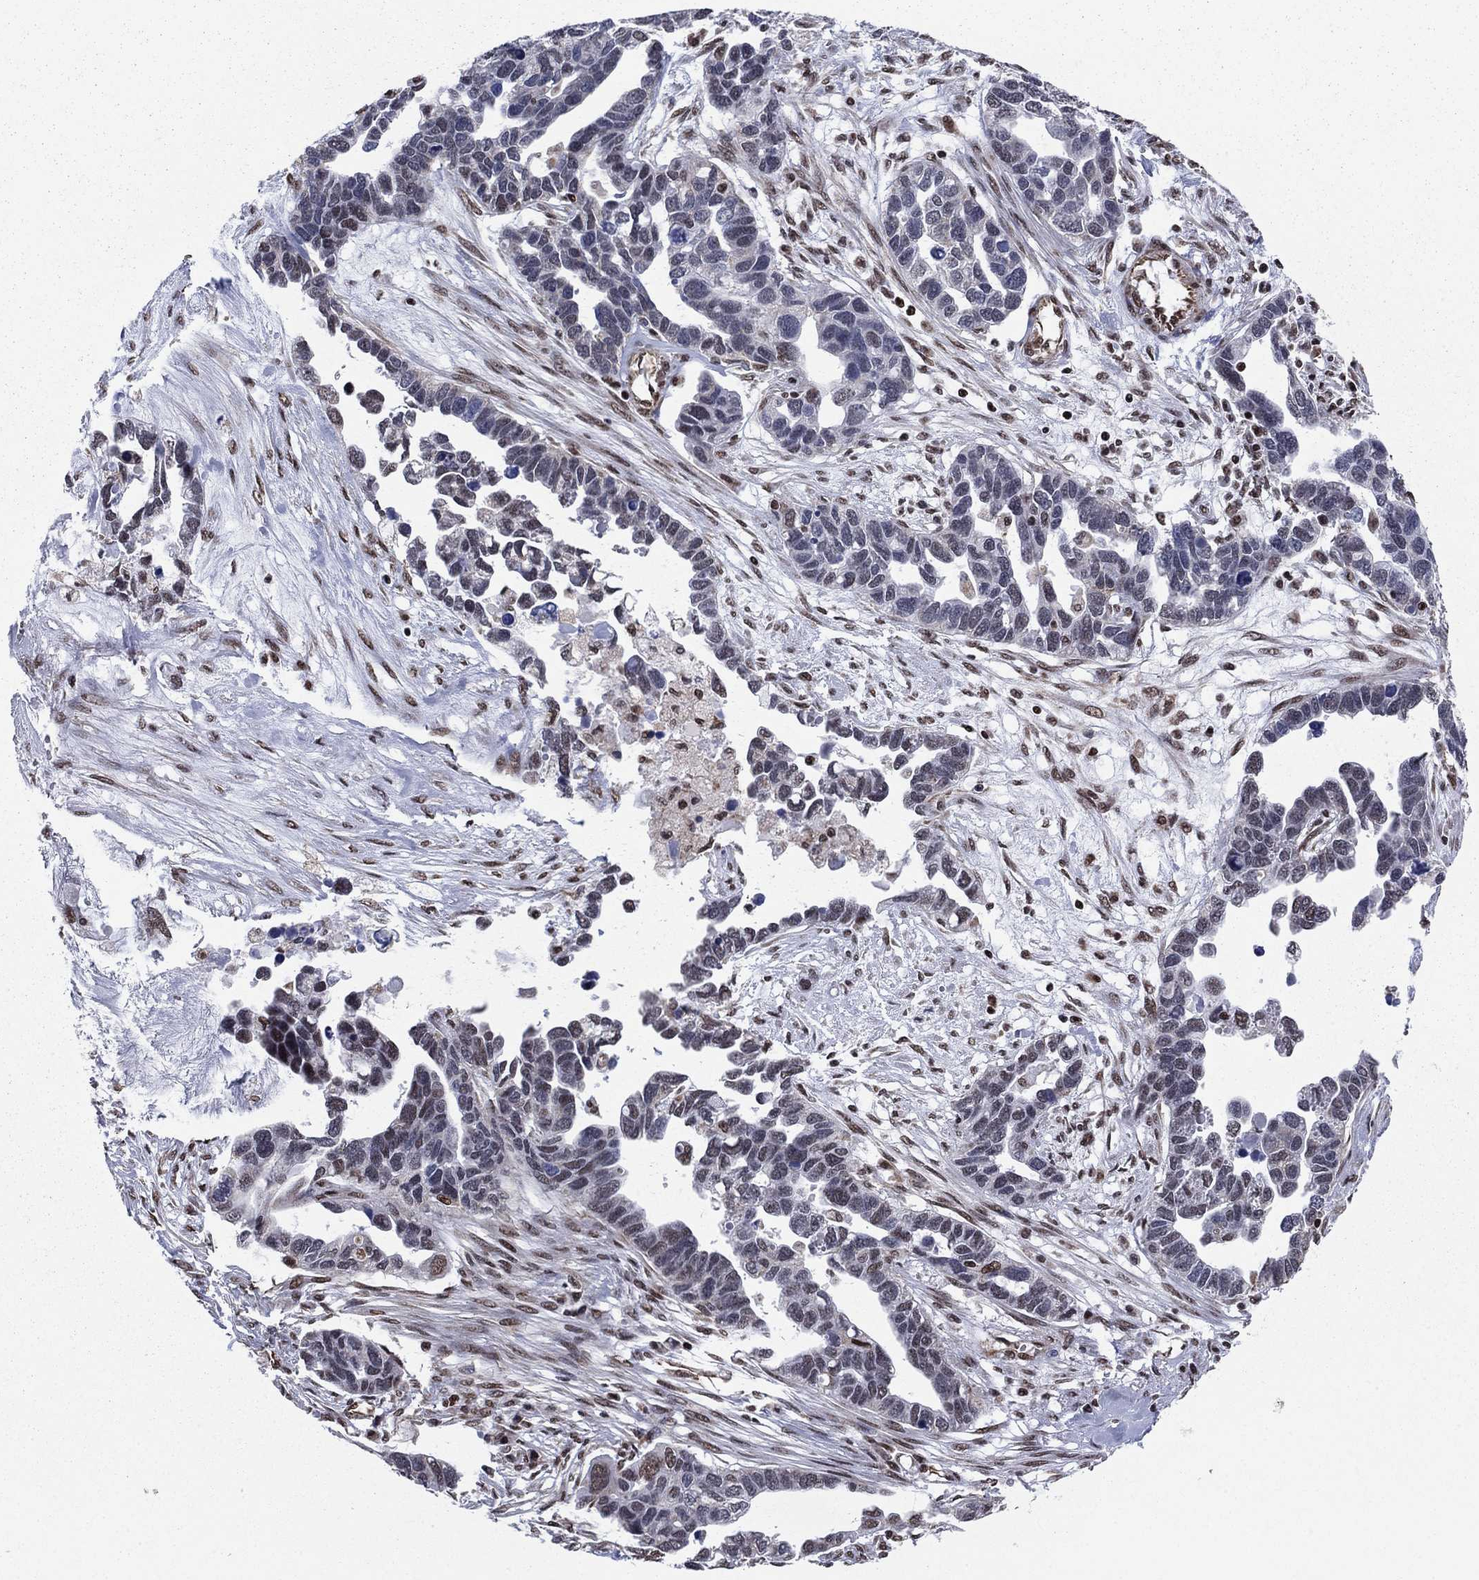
{"staining": {"intensity": "weak", "quantity": "<25%", "location": "nuclear"}, "tissue": "ovarian cancer", "cell_type": "Tumor cells", "image_type": "cancer", "snomed": [{"axis": "morphology", "description": "Cystadenocarcinoma, serous, NOS"}, {"axis": "topography", "description": "Ovary"}], "caption": "Tumor cells are negative for brown protein staining in ovarian cancer.", "gene": "N4BP2", "patient": {"sex": "female", "age": 54}}